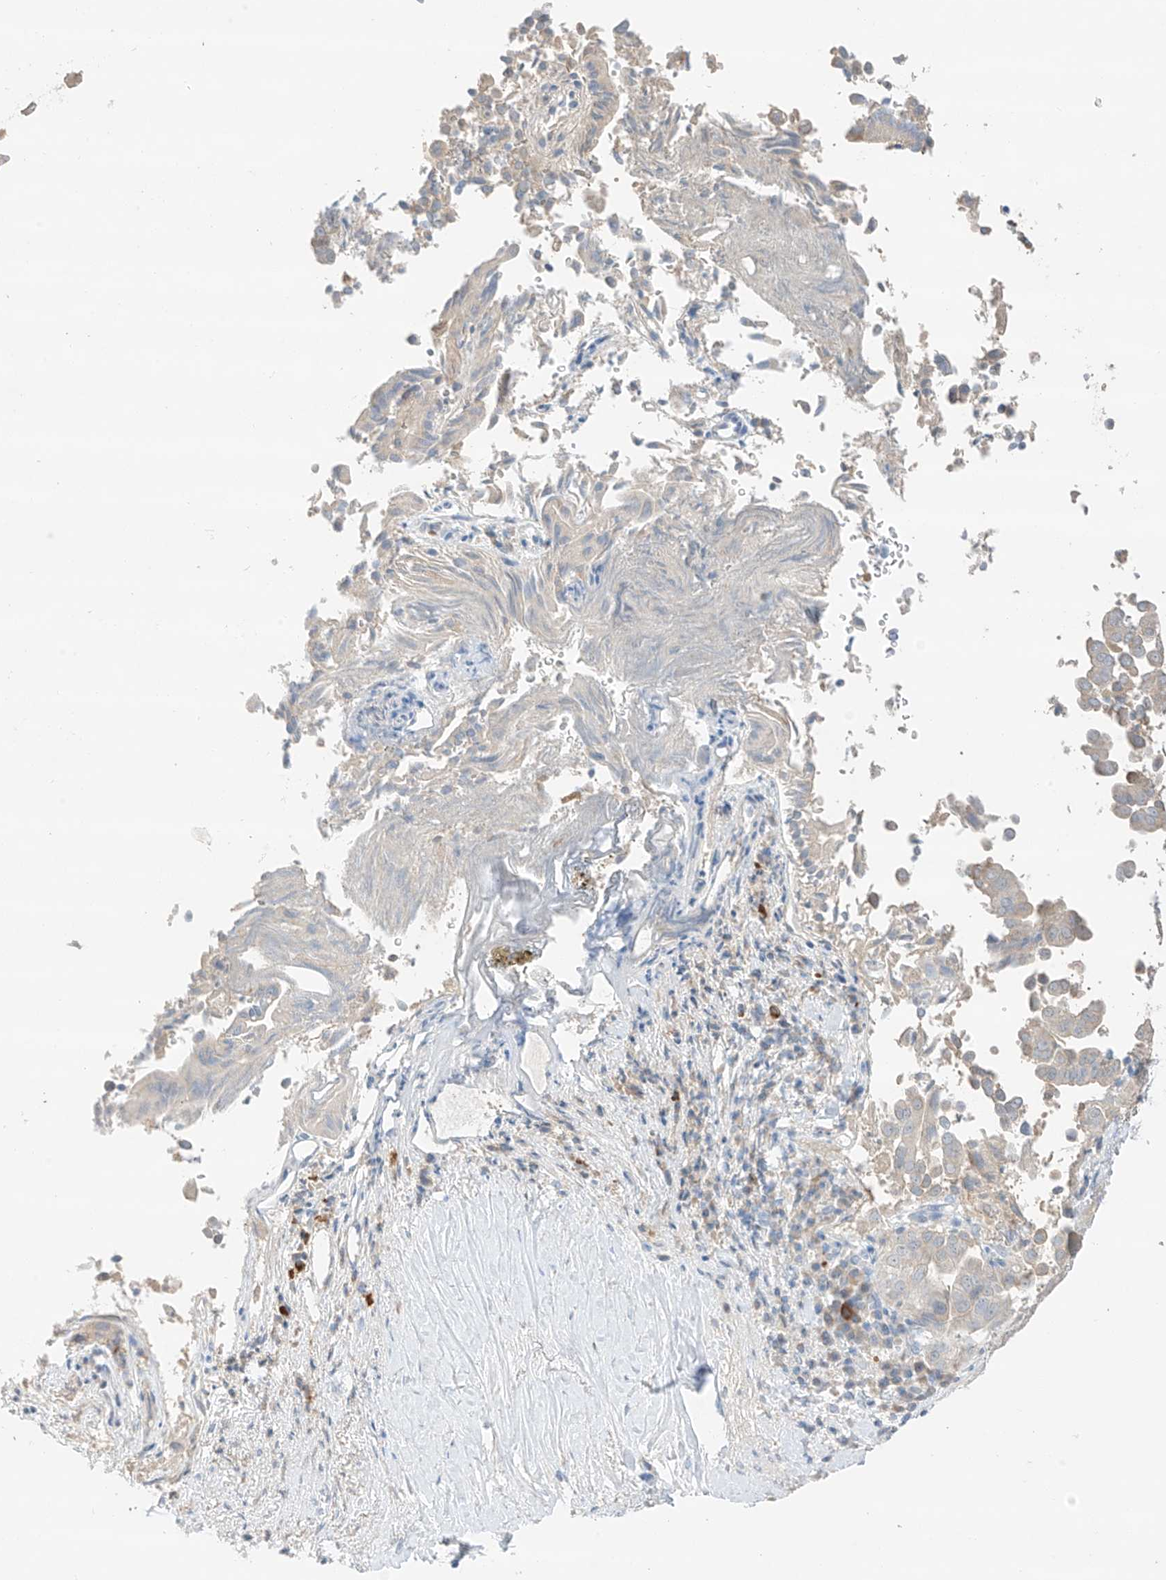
{"staining": {"intensity": "negative", "quantity": "none", "location": "none"}, "tissue": "liver cancer", "cell_type": "Tumor cells", "image_type": "cancer", "snomed": [{"axis": "morphology", "description": "Cholangiocarcinoma"}, {"axis": "topography", "description": "Liver"}], "caption": "The photomicrograph exhibits no significant staining in tumor cells of liver cancer (cholangiocarcinoma).", "gene": "CAPN13", "patient": {"sex": "female", "age": 75}}